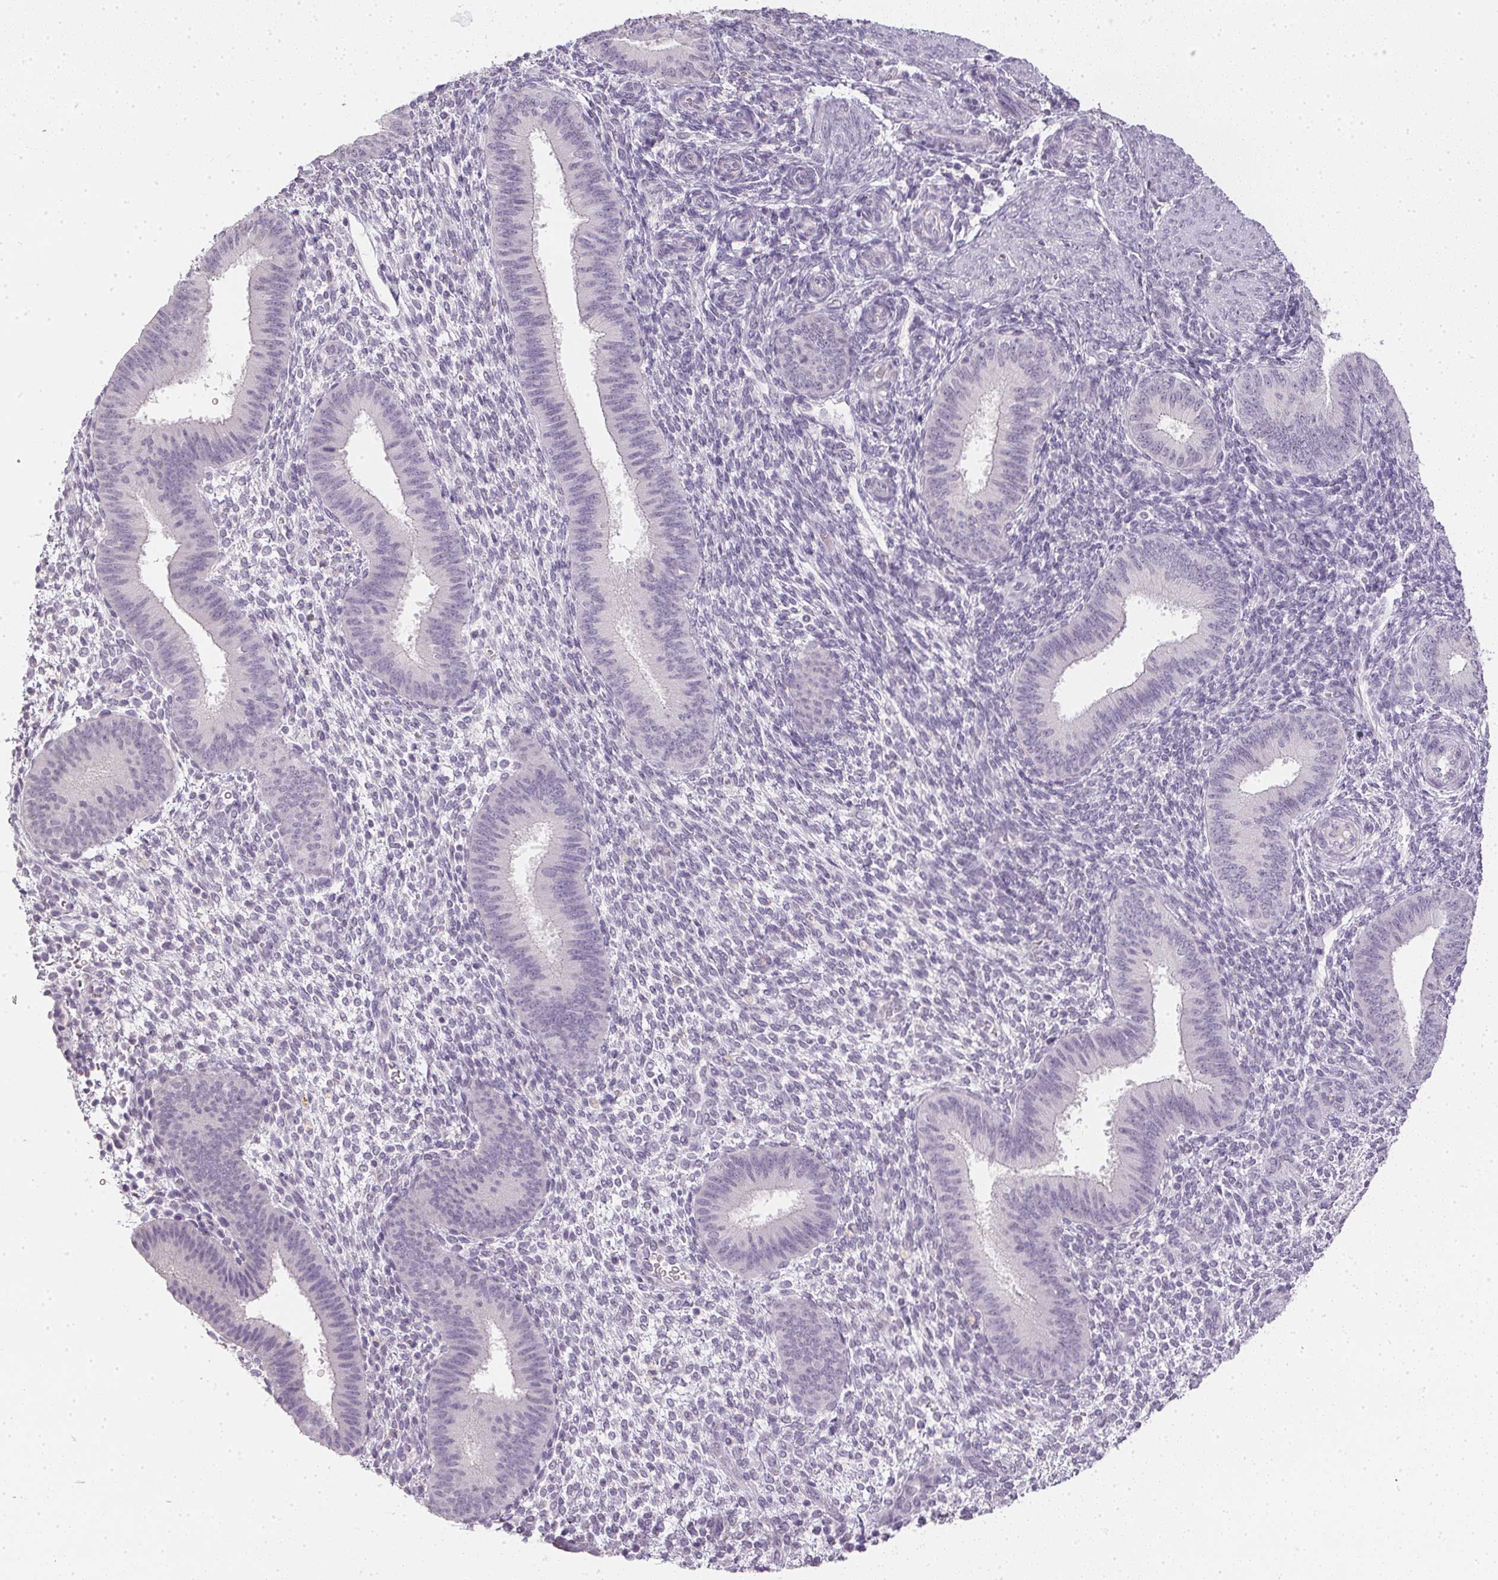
{"staining": {"intensity": "negative", "quantity": "none", "location": "none"}, "tissue": "endometrium", "cell_type": "Cells in endometrial stroma", "image_type": "normal", "snomed": [{"axis": "morphology", "description": "Normal tissue, NOS"}, {"axis": "topography", "description": "Endometrium"}], "caption": "Immunohistochemistry image of benign endometrium: endometrium stained with DAB (3,3'-diaminobenzidine) exhibits no significant protein expression in cells in endometrial stroma.", "gene": "PPY", "patient": {"sex": "female", "age": 39}}